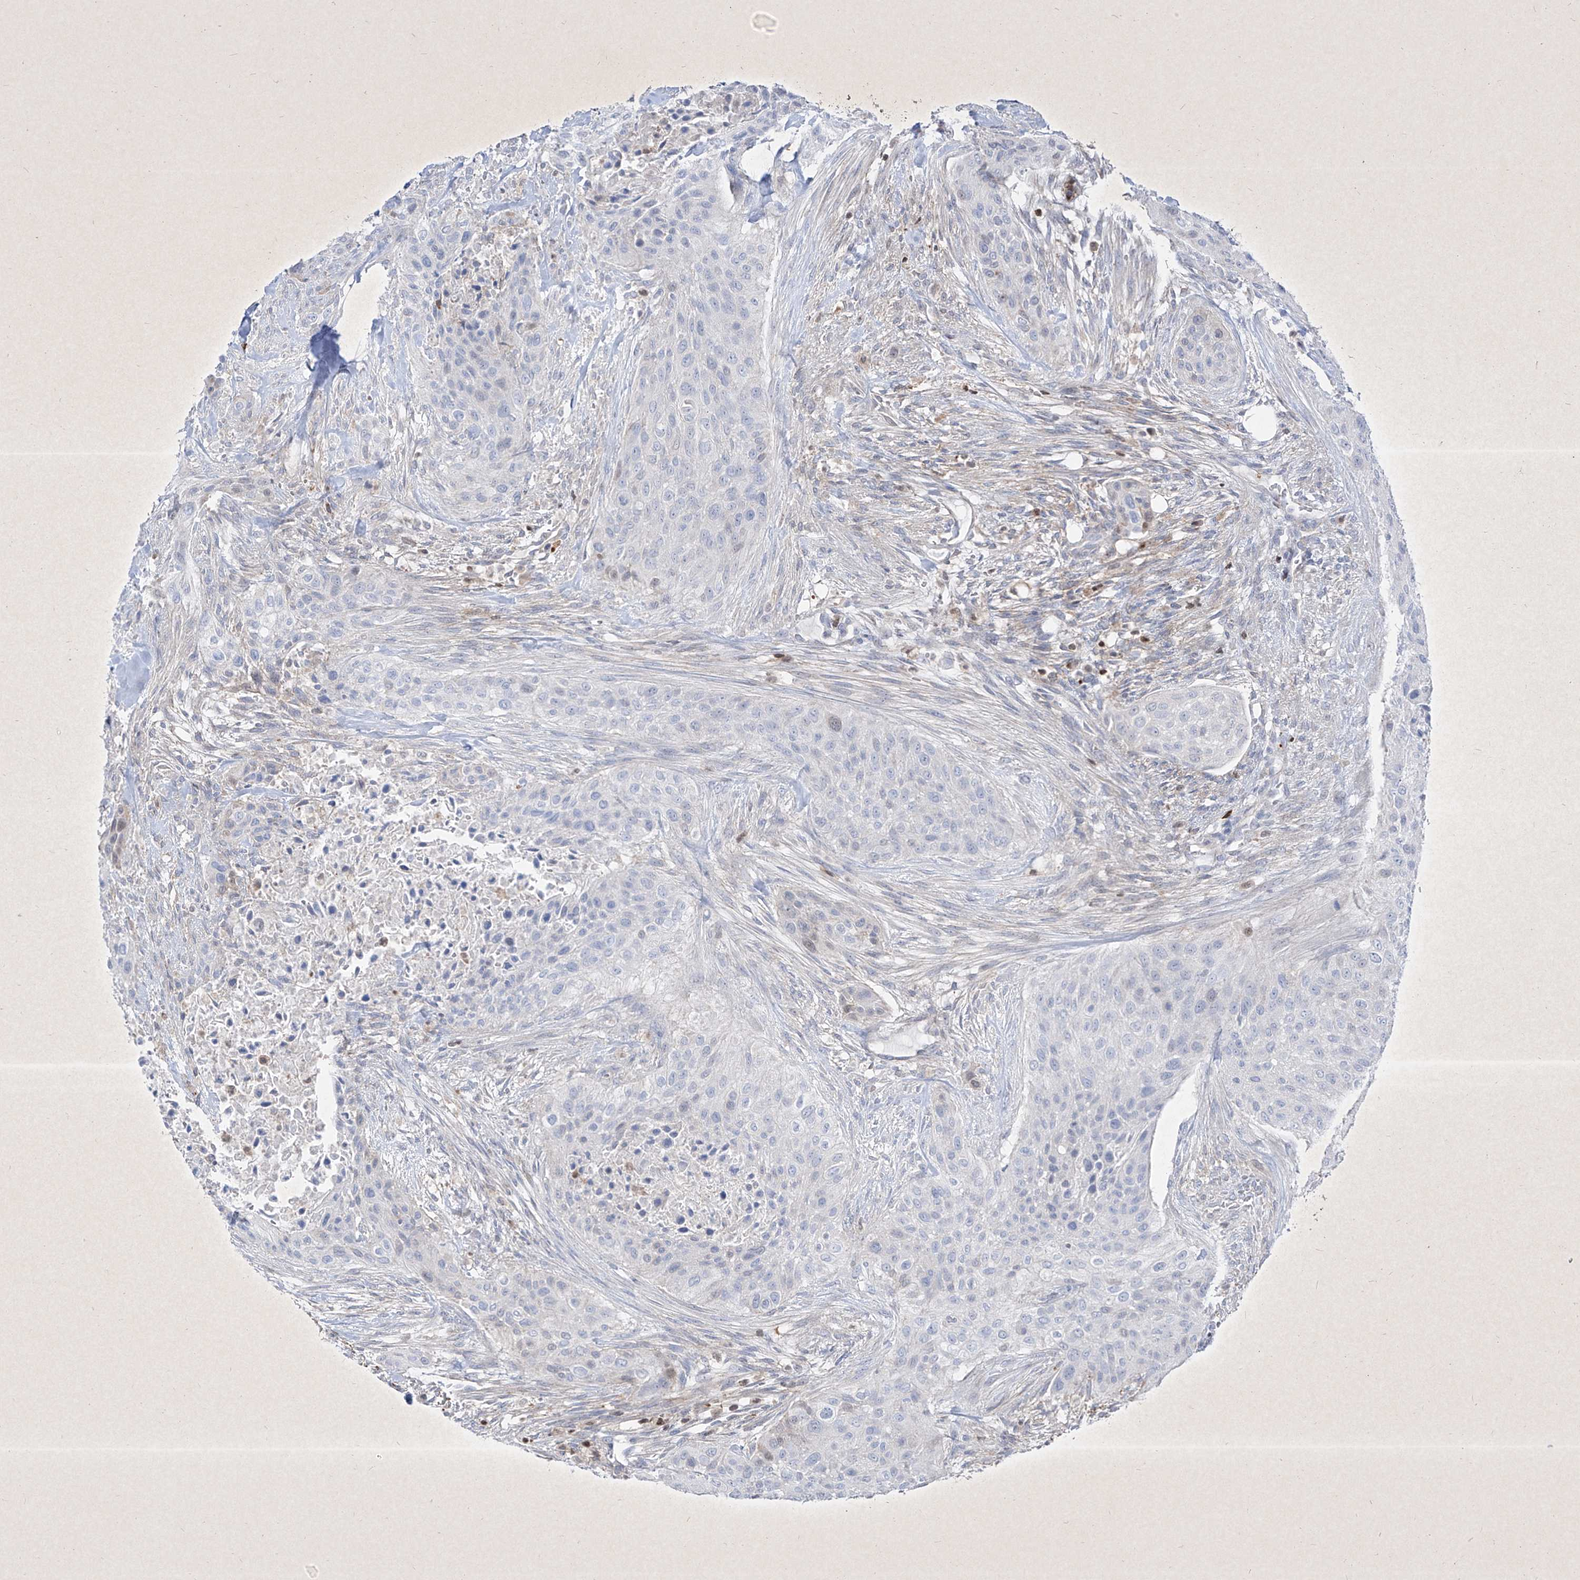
{"staining": {"intensity": "negative", "quantity": "none", "location": "none"}, "tissue": "urothelial cancer", "cell_type": "Tumor cells", "image_type": "cancer", "snomed": [{"axis": "morphology", "description": "Urothelial carcinoma, High grade"}, {"axis": "topography", "description": "Urinary bladder"}], "caption": "Immunohistochemistry (IHC) of human urothelial cancer exhibits no staining in tumor cells.", "gene": "PSMB10", "patient": {"sex": "male", "age": 35}}